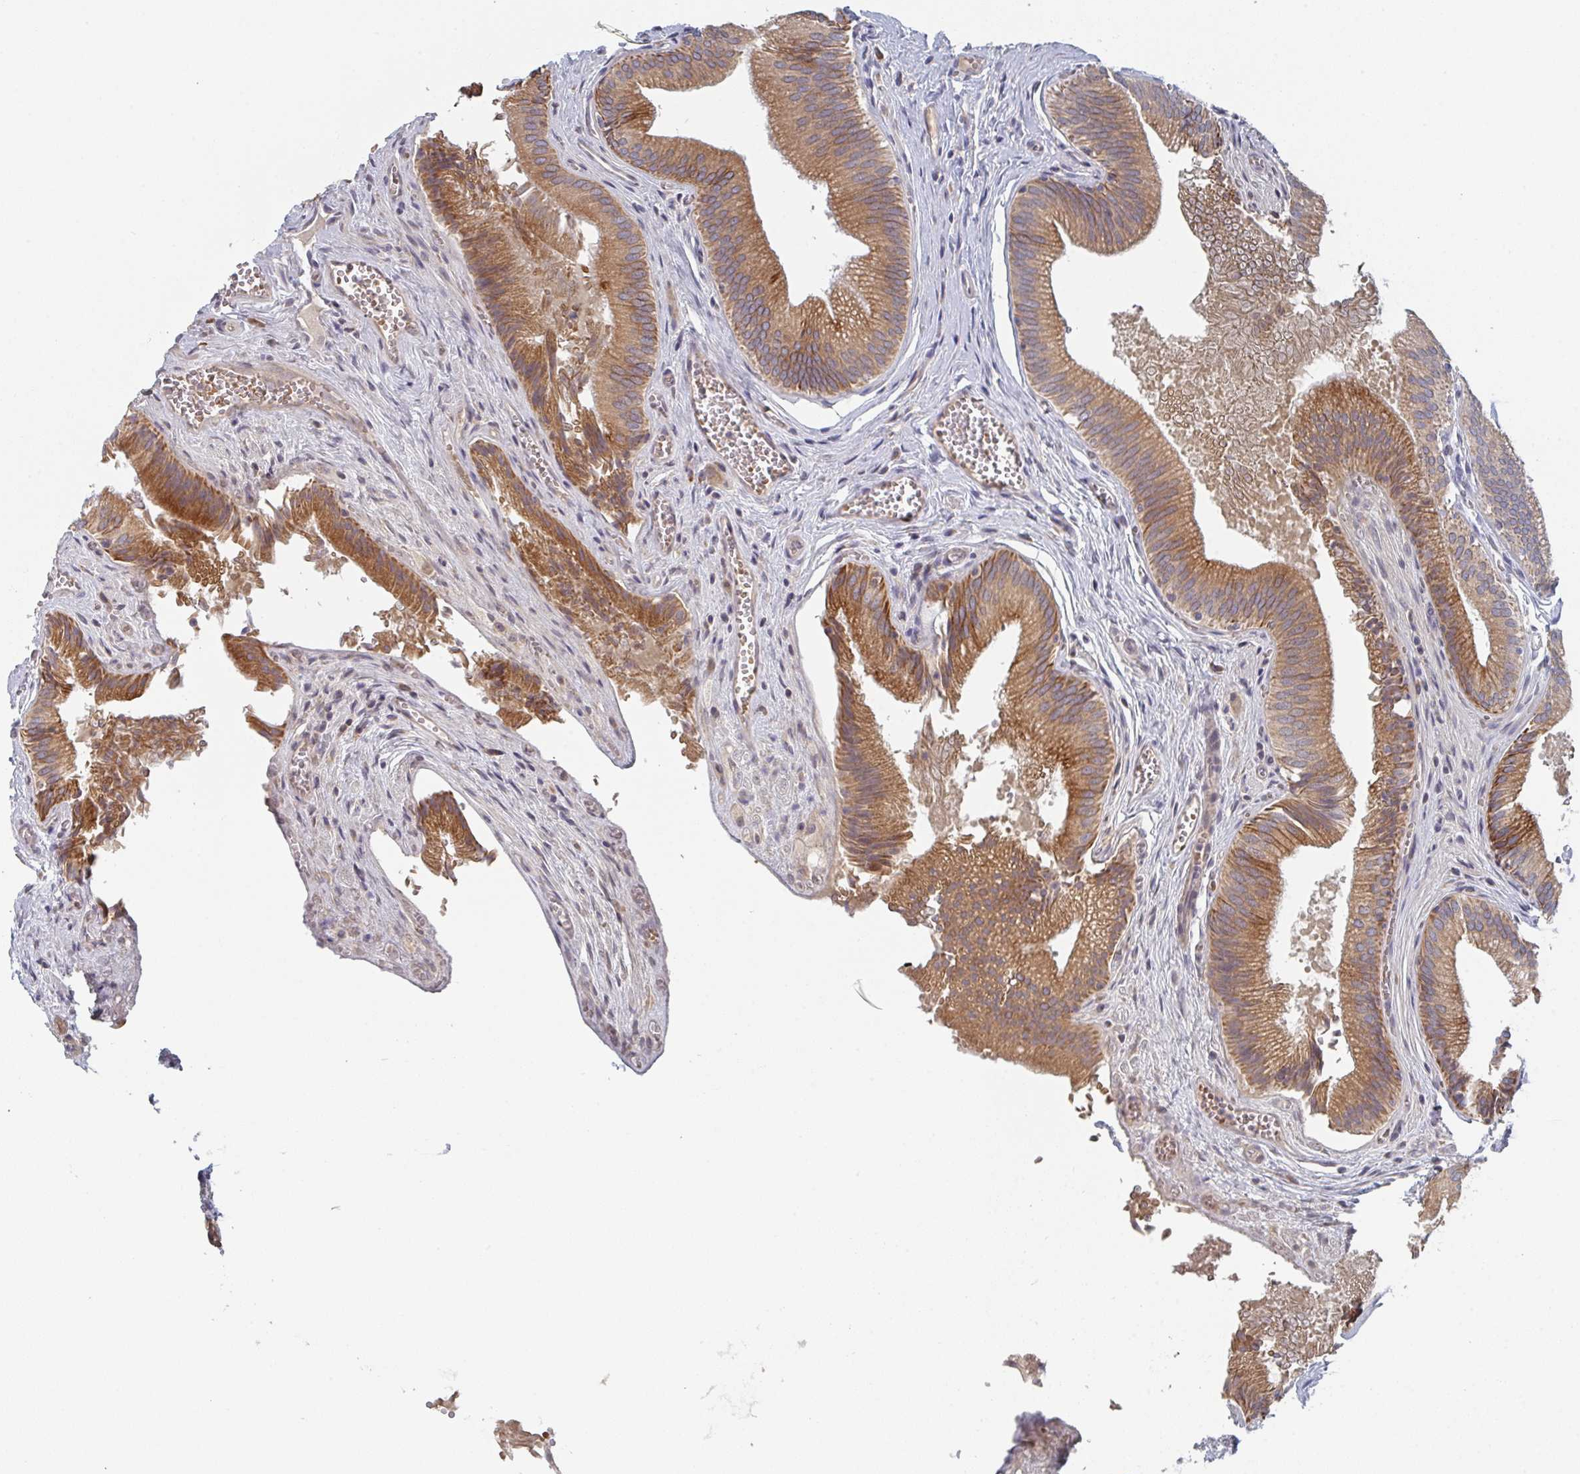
{"staining": {"intensity": "moderate", "quantity": ">75%", "location": "cytoplasmic/membranous"}, "tissue": "gallbladder", "cell_type": "Glandular cells", "image_type": "normal", "snomed": [{"axis": "morphology", "description": "Normal tissue, NOS"}, {"axis": "topography", "description": "Gallbladder"}], "caption": "Gallbladder stained with DAB immunohistochemistry (IHC) shows medium levels of moderate cytoplasmic/membranous expression in approximately >75% of glandular cells. (Brightfield microscopy of DAB IHC at high magnification).", "gene": "ELOVL1", "patient": {"sex": "male", "age": 17}}